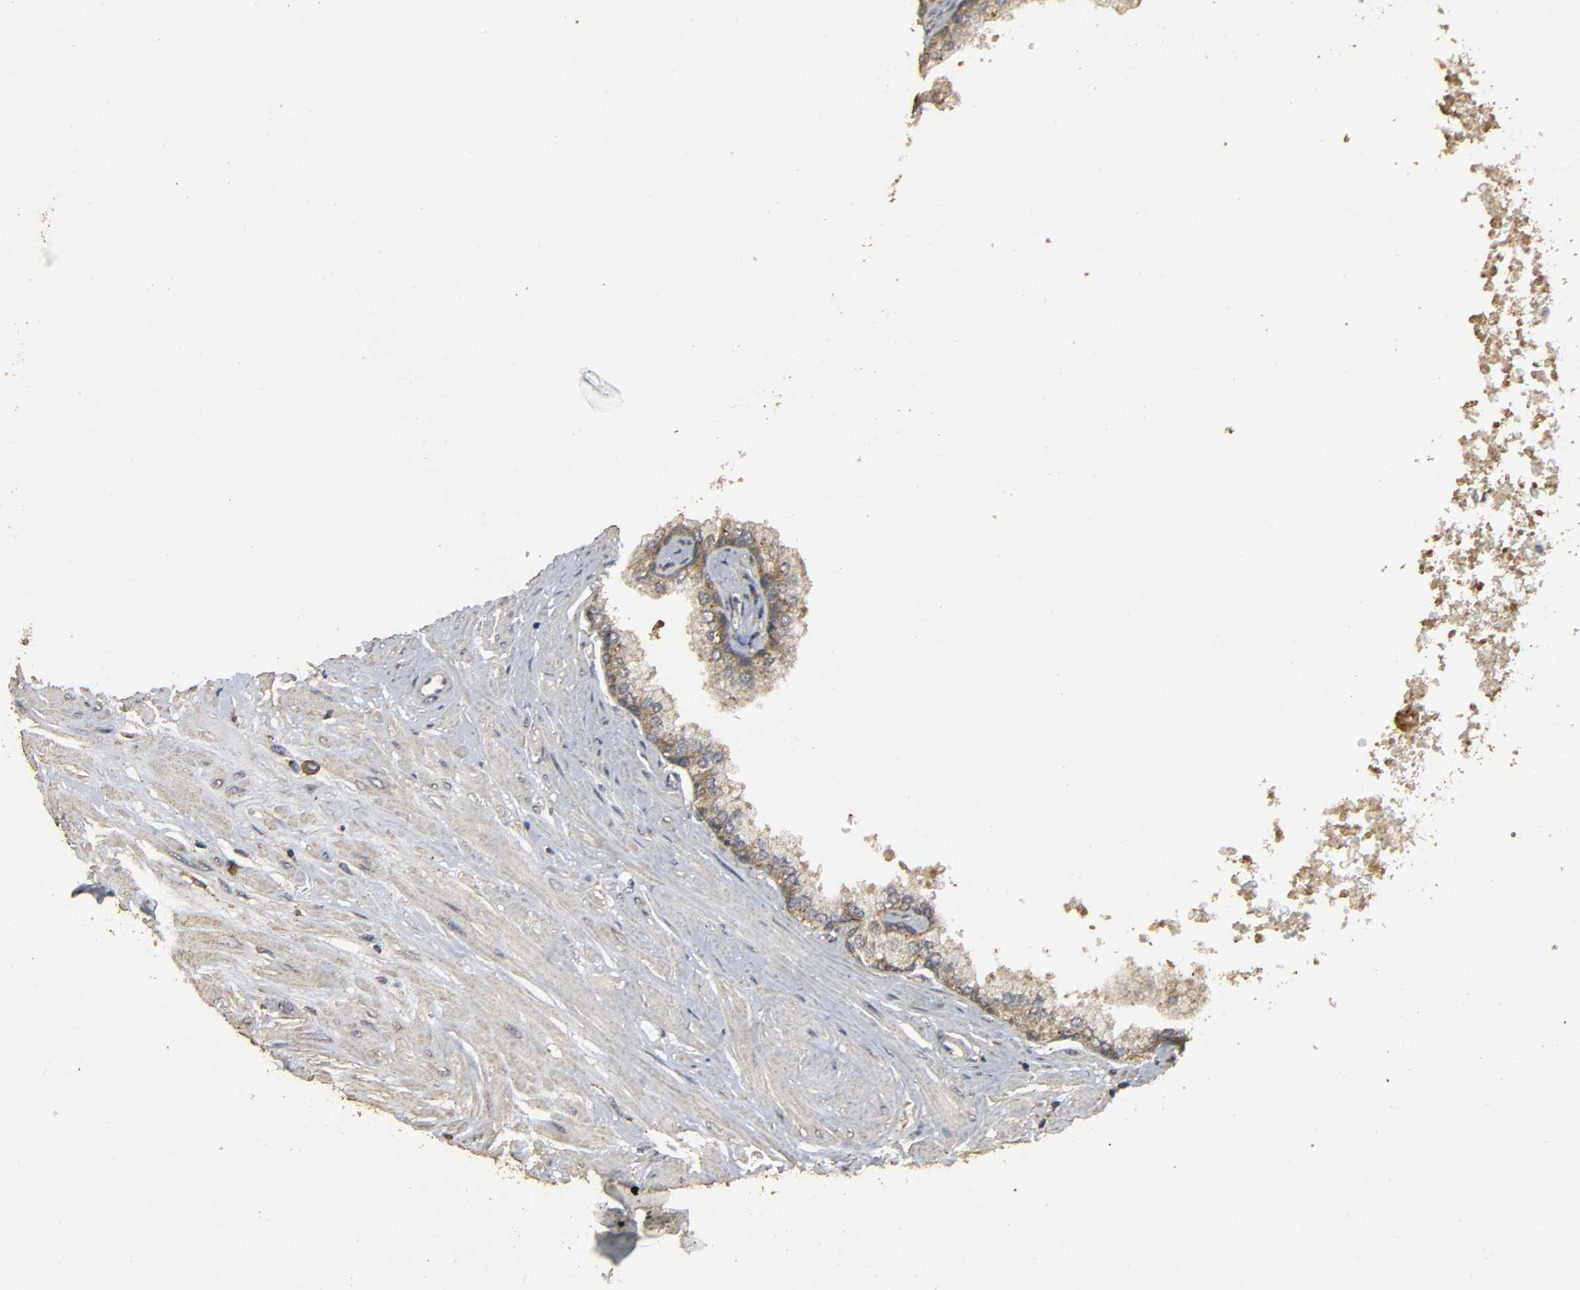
{"staining": {"intensity": "moderate", "quantity": ">75%", "location": "cytoplasmic/membranous"}, "tissue": "prostate", "cell_type": "Glandular cells", "image_type": "normal", "snomed": [{"axis": "morphology", "description": "Normal tissue, NOS"}, {"axis": "topography", "description": "Prostate"}], "caption": "Human prostate stained for a protein (brown) displays moderate cytoplasmic/membranous positive staining in approximately >75% of glandular cells.", "gene": "DDX6", "patient": {"sex": "male", "age": 60}}